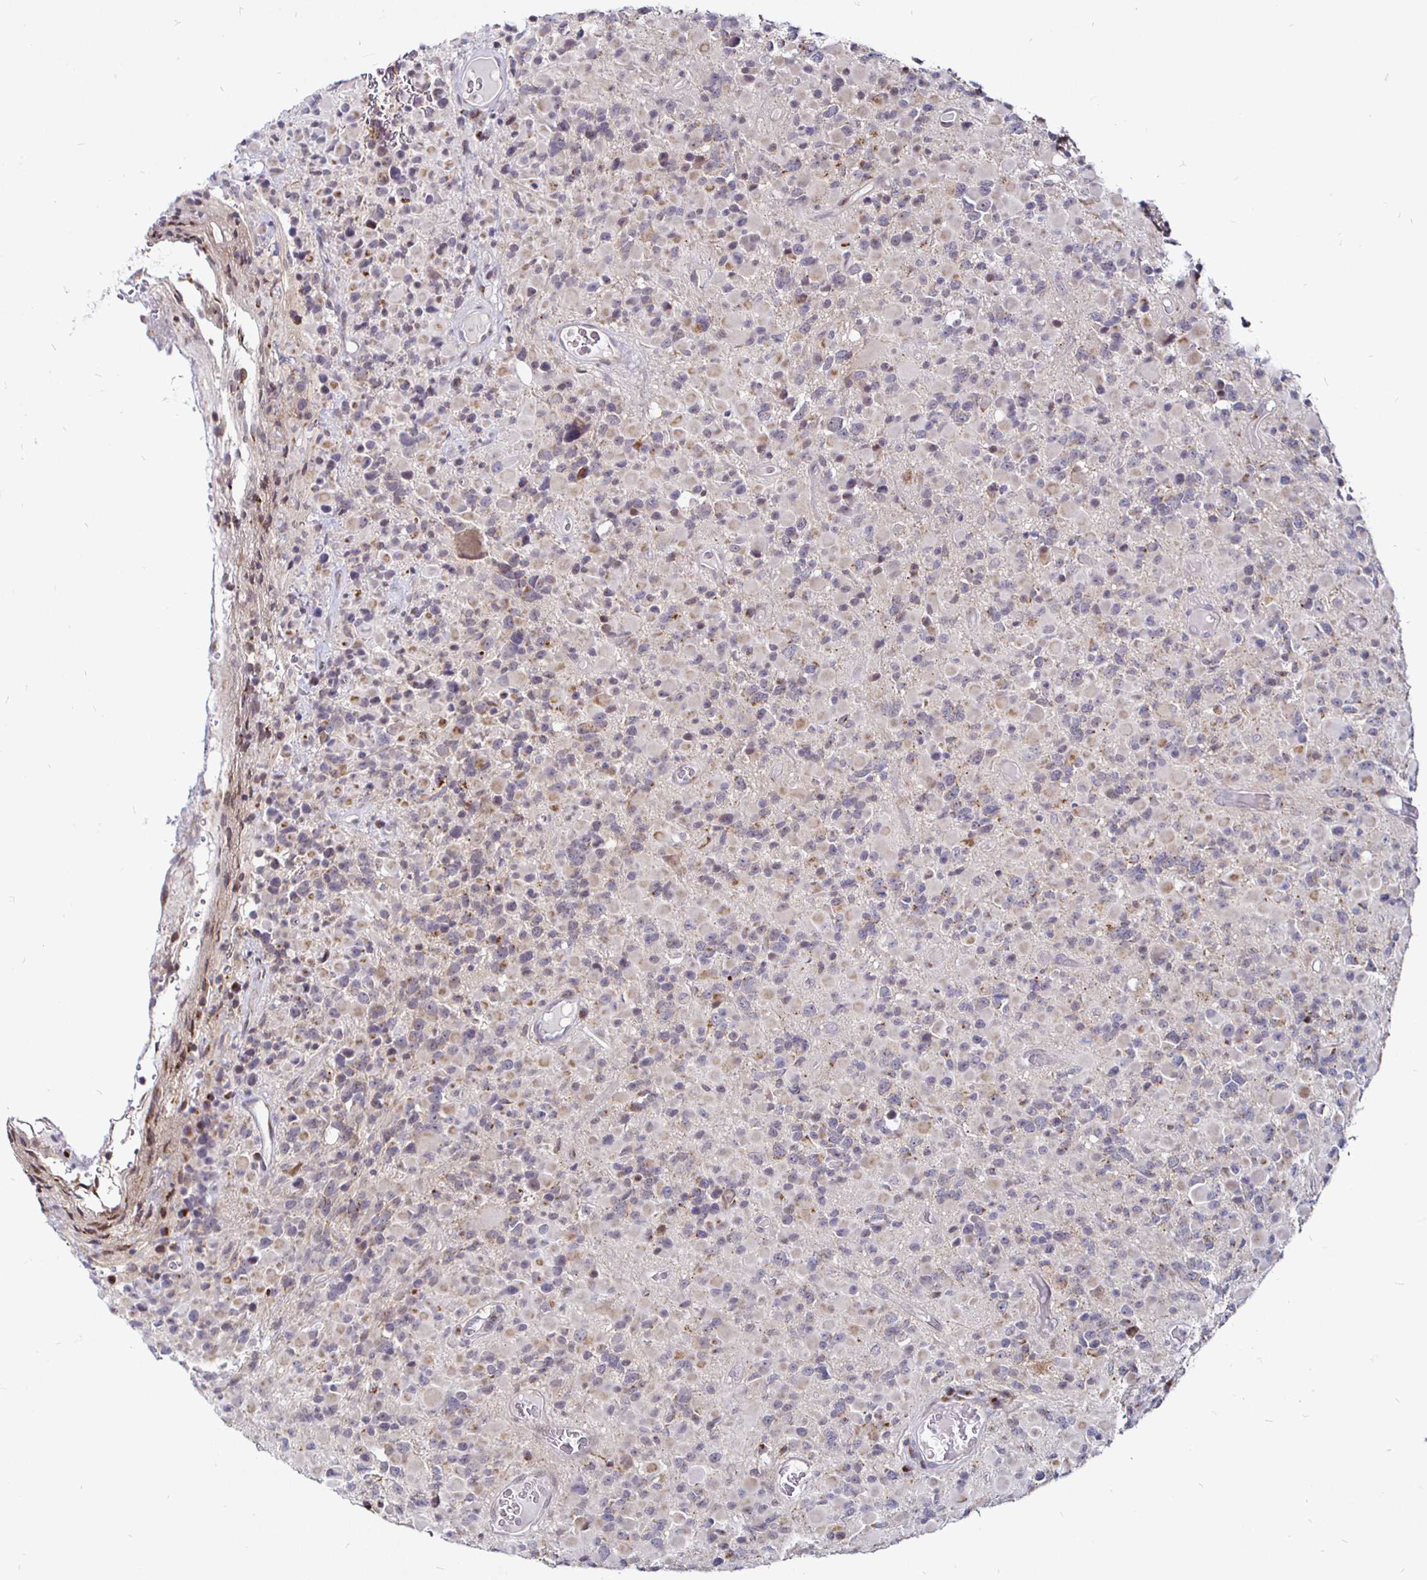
{"staining": {"intensity": "weak", "quantity": "<25%", "location": "cytoplasmic/membranous"}, "tissue": "glioma", "cell_type": "Tumor cells", "image_type": "cancer", "snomed": [{"axis": "morphology", "description": "Glioma, malignant, High grade"}, {"axis": "topography", "description": "Brain"}], "caption": "Immunohistochemical staining of glioma exhibits no significant positivity in tumor cells. (IHC, brightfield microscopy, high magnification).", "gene": "ATG3", "patient": {"sex": "female", "age": 40}}